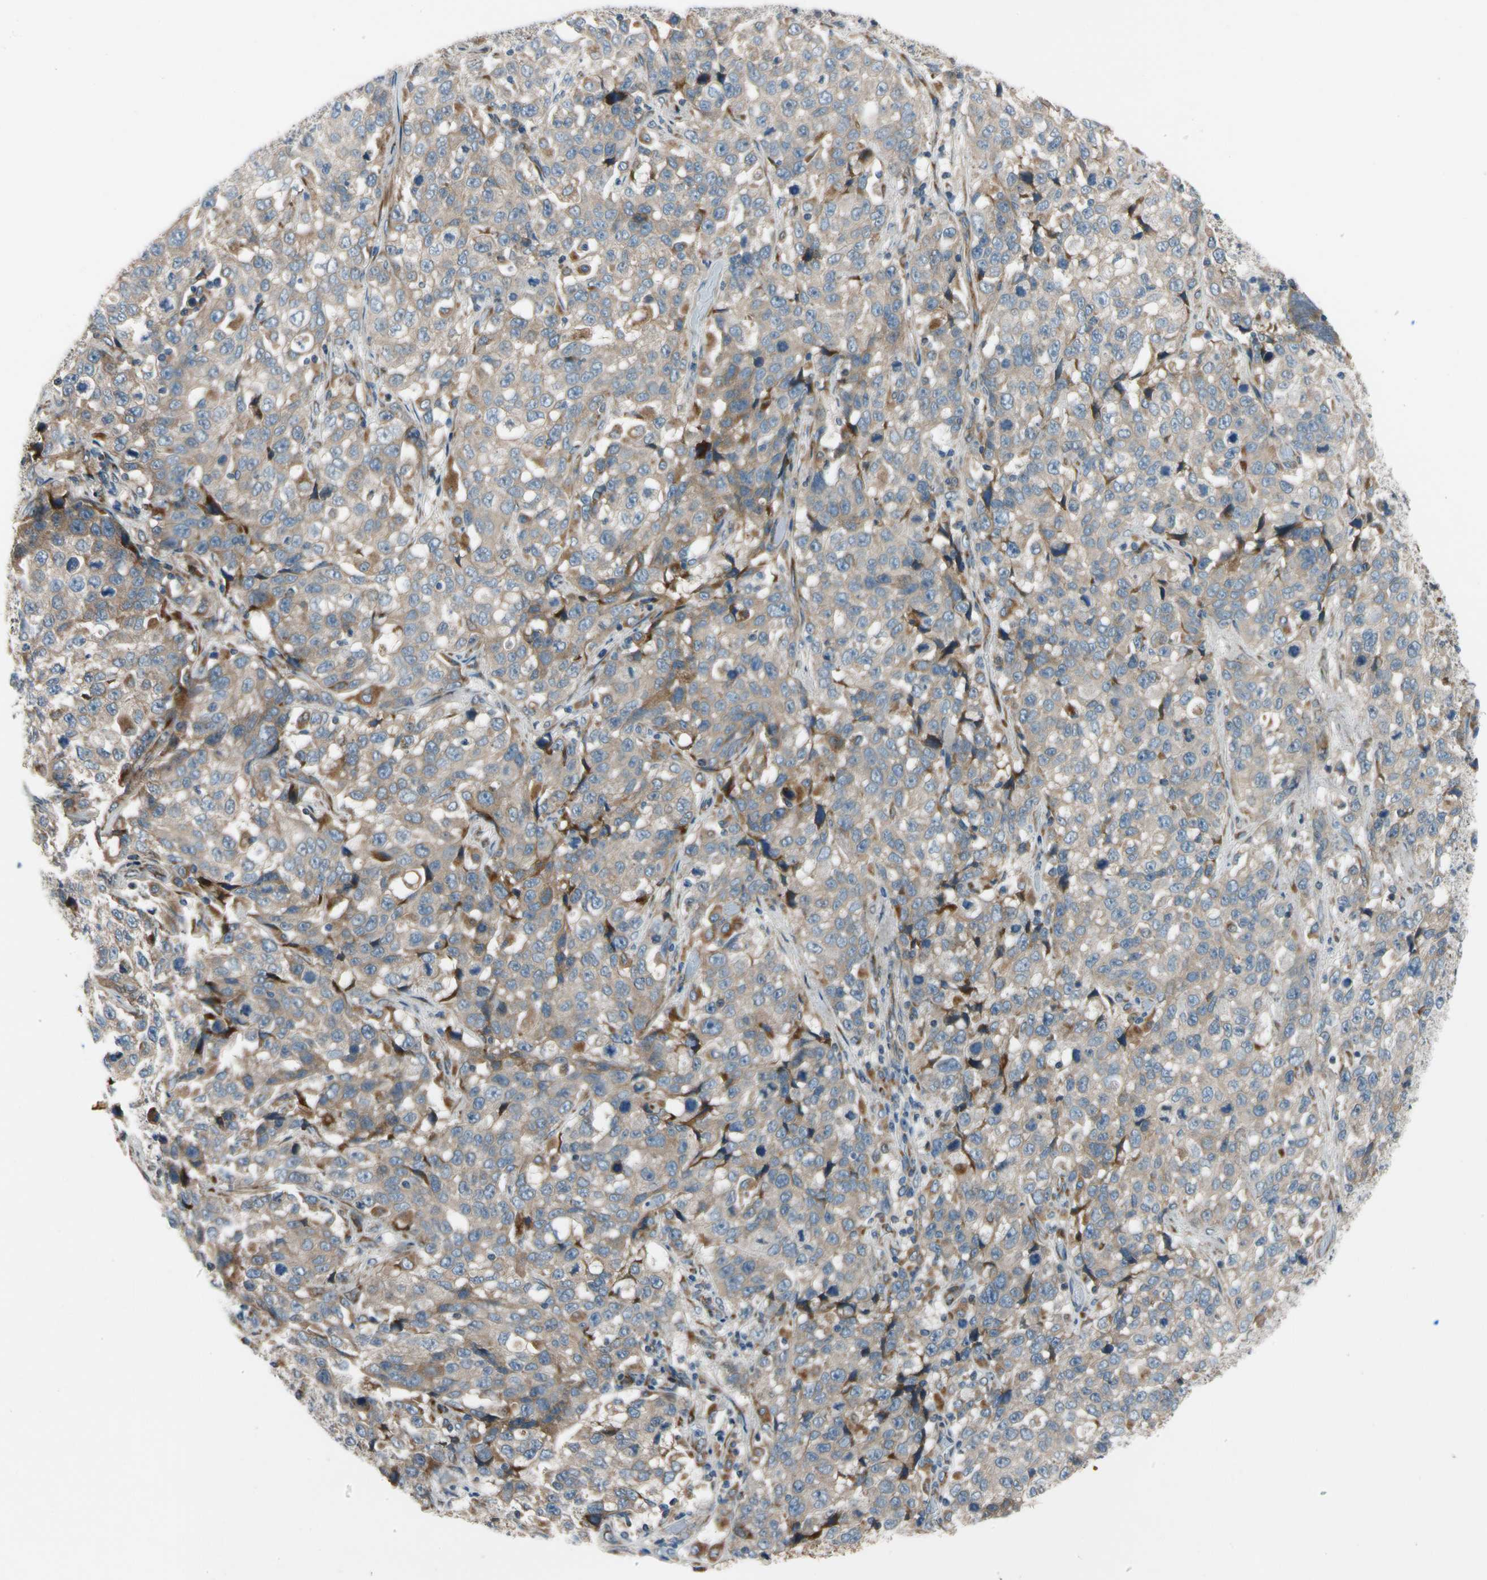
{"staining": {"intensity": "weak", "quantity": ">75%", "location": "cytoplasmic/membranous"}, "tissue": "stomach cancer", "cell_type": "Tumor cells", "image_type": "cancer", "snomed": [{"axis": "morphology", "description": "Normal tissue, NOS"}, {"axis": "morphology", "description": "Adenocarcinoma, NOS"}, {"axis": "topography", "description": "Stomach"}], "caption": "This is an image of IHC staining of stomach cancer, which shows weak positivity in the cytoplasmic/membranous of tumor cells.", "gene": "MST1R", "patient": {"sex": "male", "age": 48}}